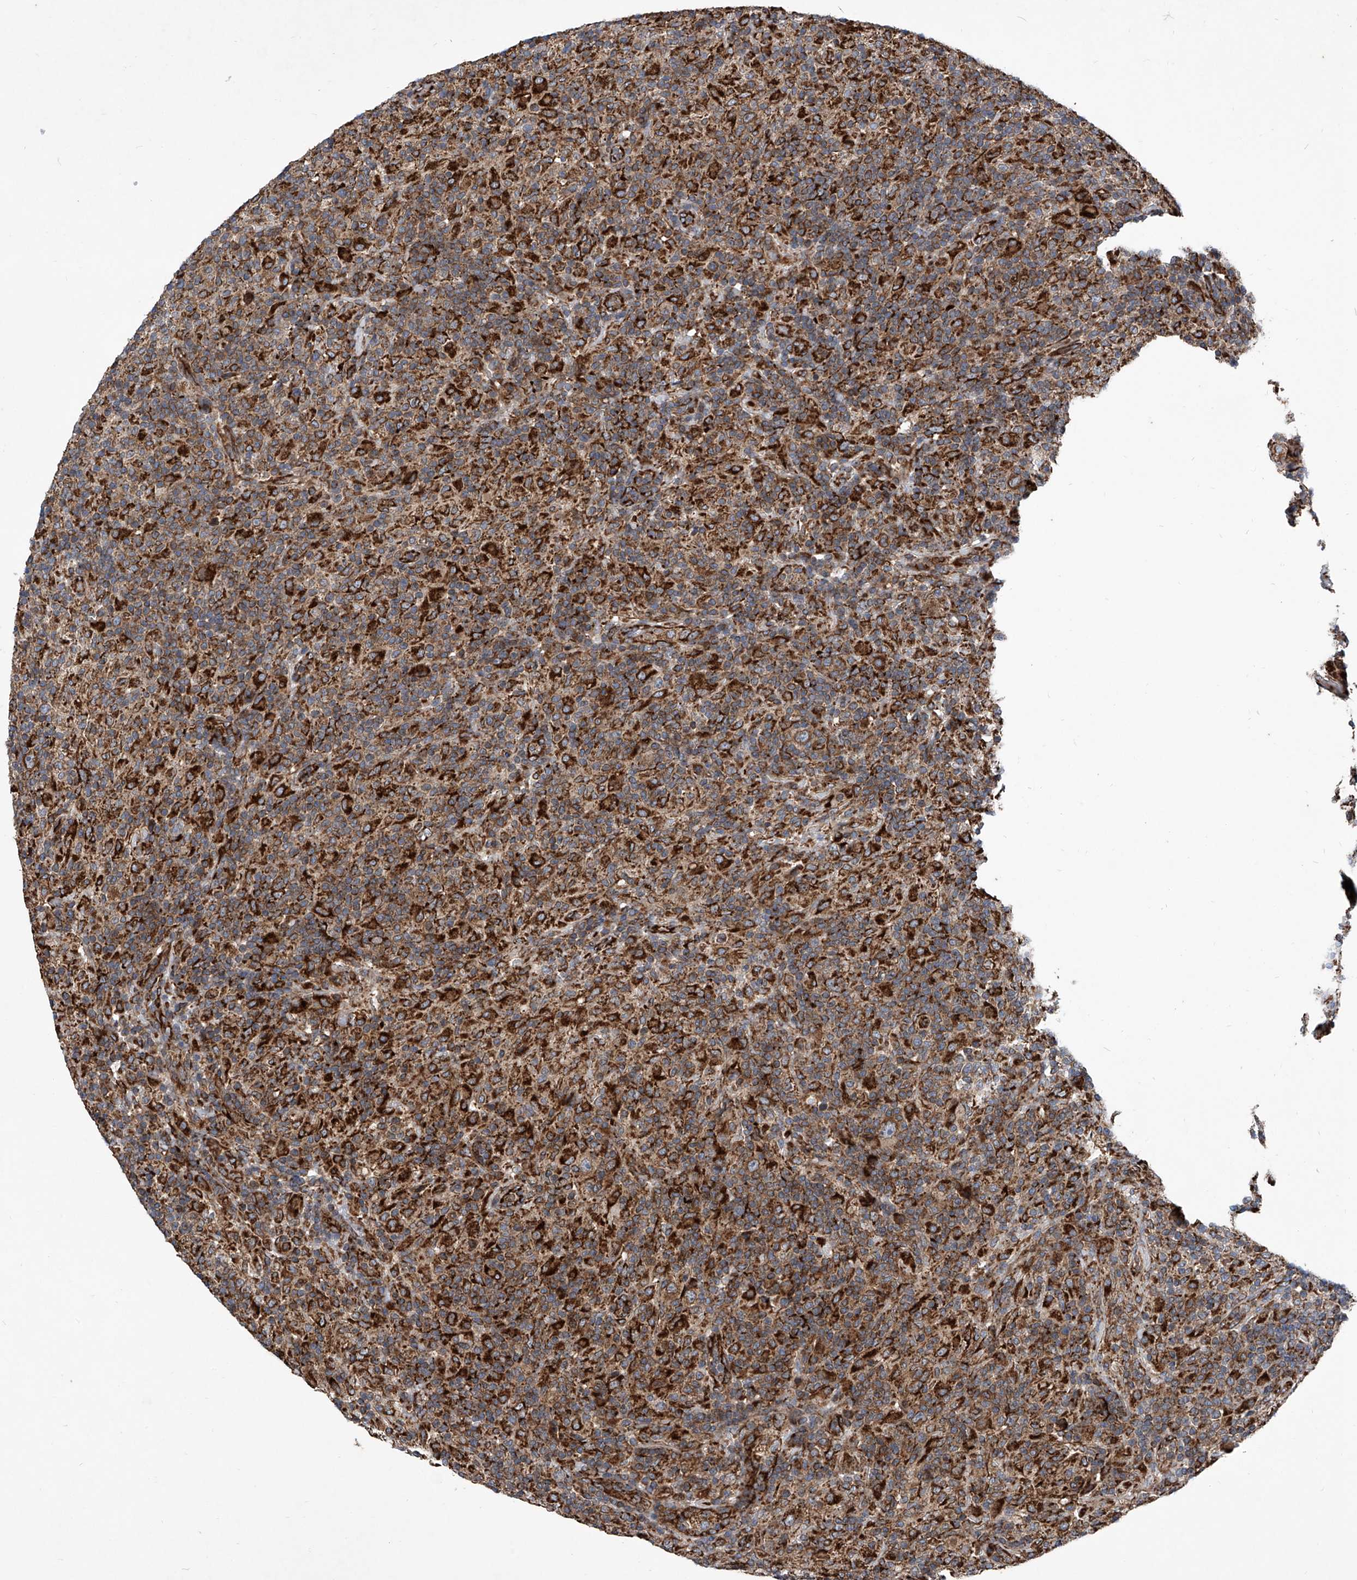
{"staining": {"intensity": "moderate", "quantity": ">75%", "location": "cytoplasmic/membranous"}, "tissue": "lymphoma", "cell_type": "Tumor cells", "image_type": "cancer", "snomed": [{"axis": "morphology", "description": "Hodgkin's disease, NOS"}, {"axis": "topography", "description": "Lymph node"}], "caption": "Tumor cells exhibit moderate cytoplasmic/membranous expression in approximately >75% of cells in lymphoma.", "gene": "ASCC3", "patient": {"sex": "male", "age": 70}}